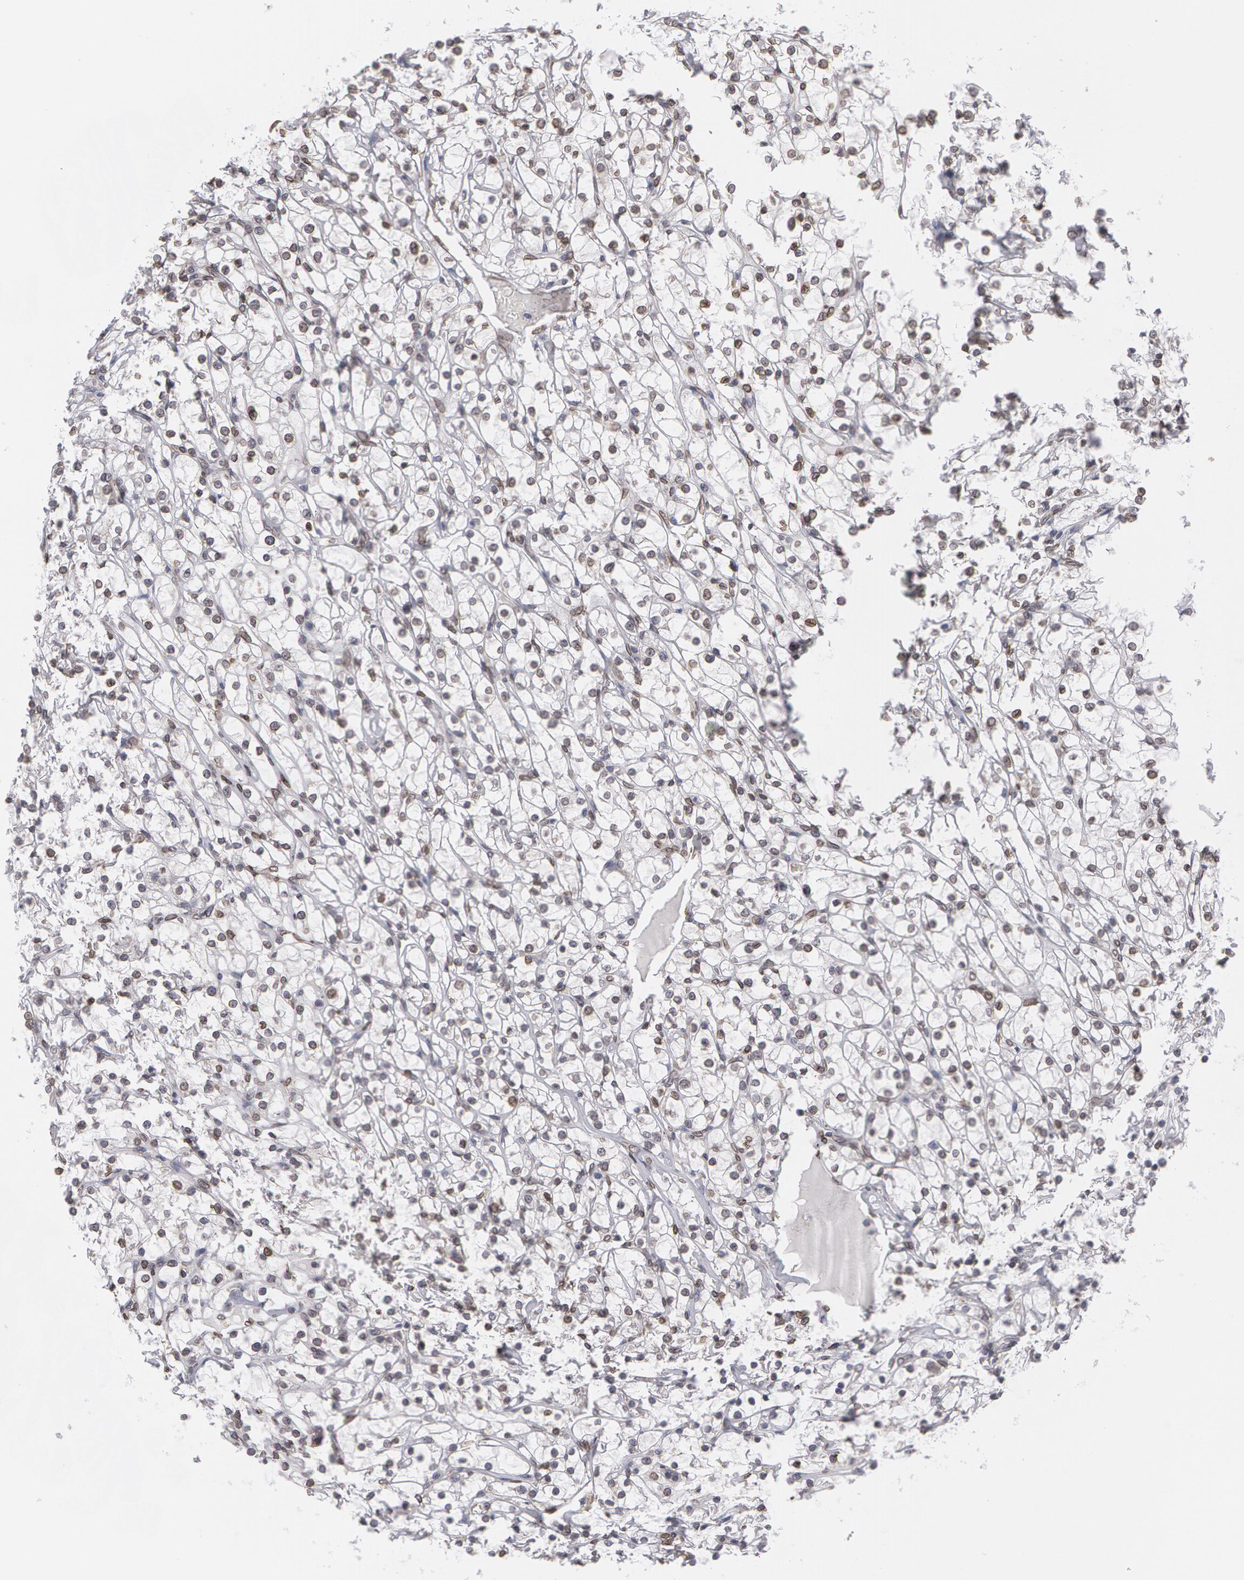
{"staining": {"intensity": "weak", "quantity": "25%-75%", "location": "cytoplasmic/membranous"}, "tissue": "renal cancer", "cell_type": "Tumor cells", "image_type": "cancer", "snomed": [{"axis": "morphology", "description": "Adenocarcinoma, NOS"}, {"axis": "topography", "description": "Kidney"}], "caption": "Immunohistochemical staining of renal adenocarcinoma shows low levels of weak cytoplasmic/membranous expression in about 25%-75% of tumor cells. (Stains: DAB in brown, nuclei in blue, Microscopy: brightfield microscopy at high magnification).", "gene": "EMD", "patient": {"sex": "female", "age": 73}}